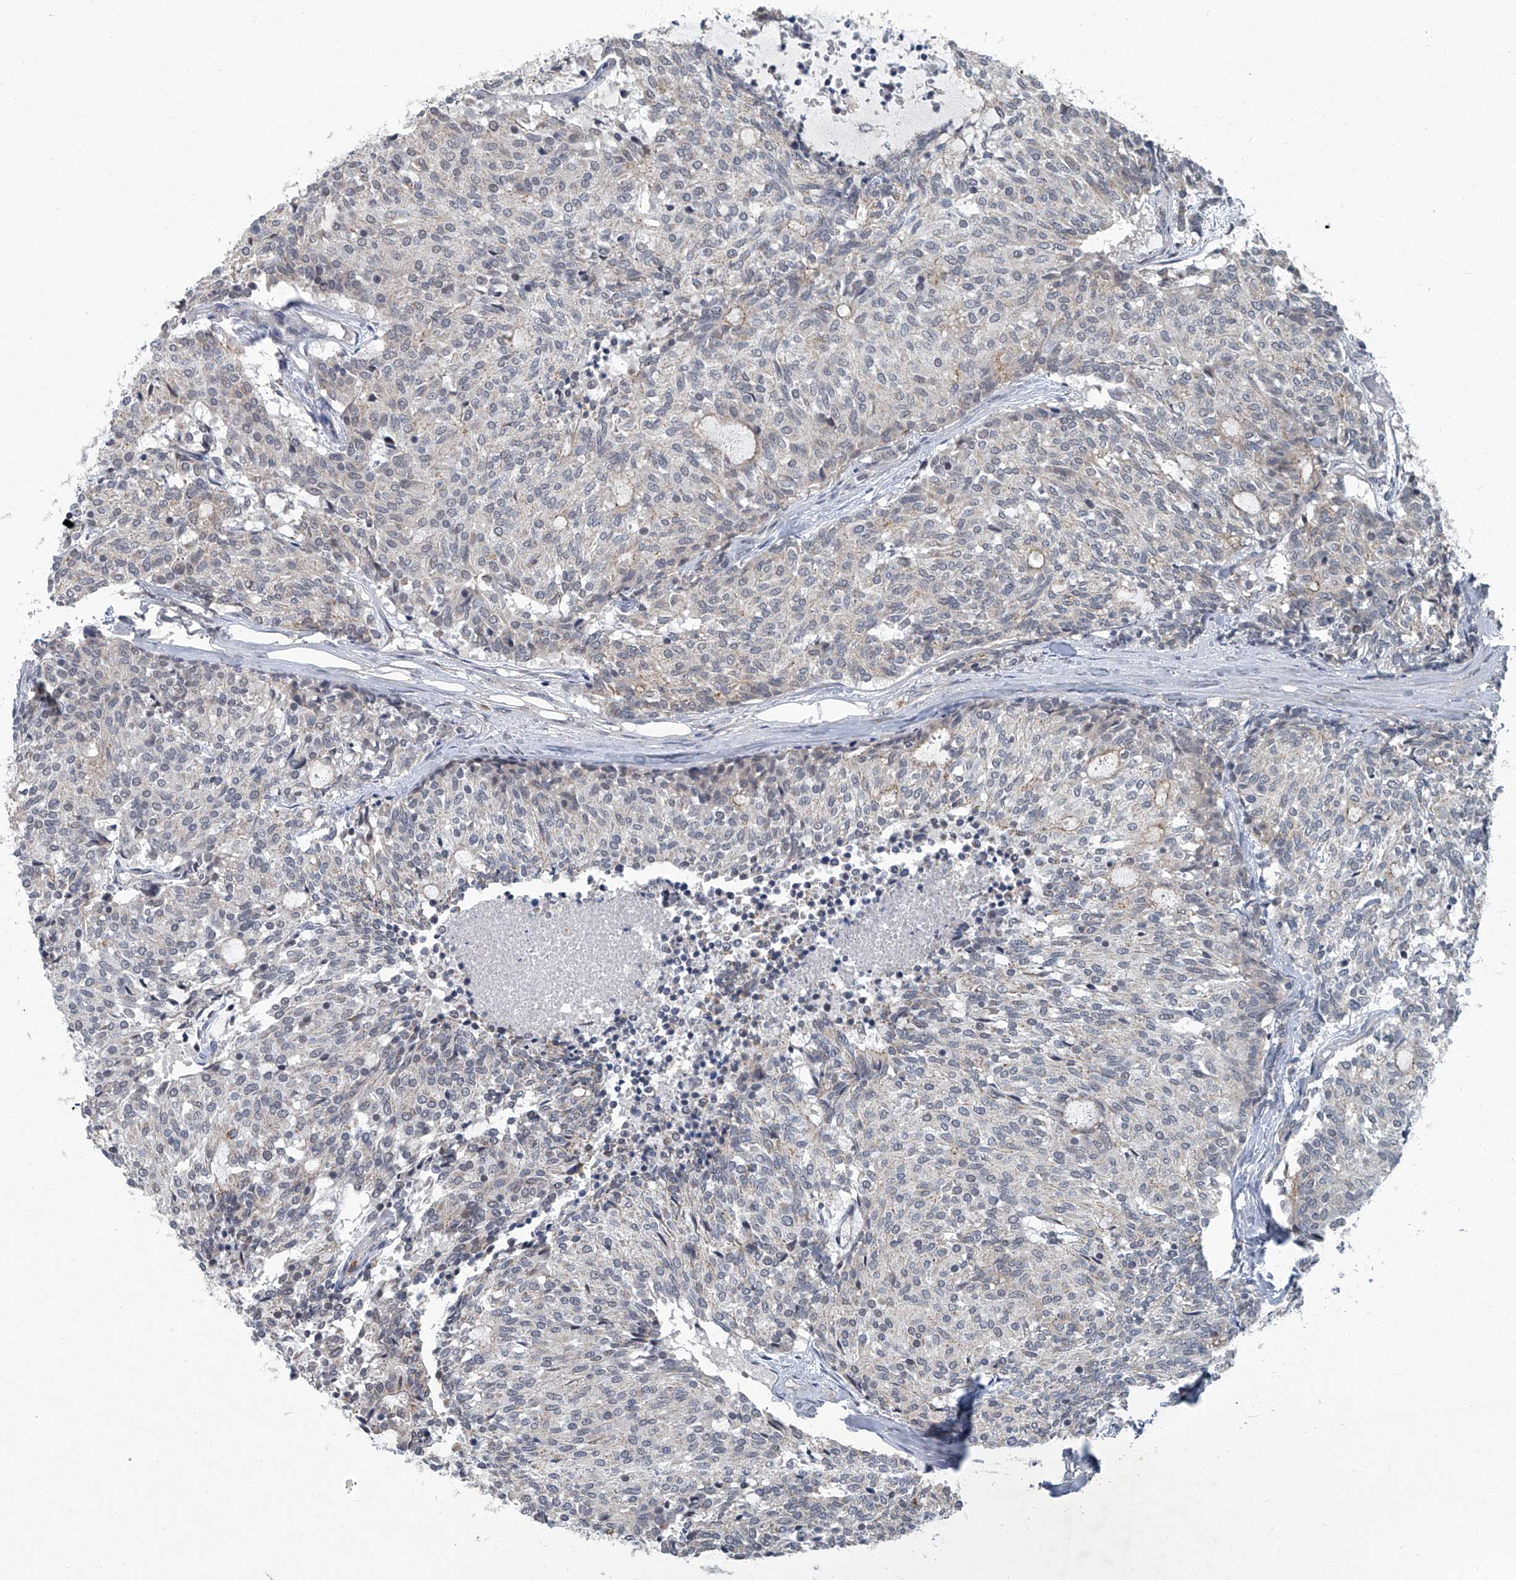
{"staining": {"intensity": "negative", "quantity": "none", "location": "none"}, "tissue": "carcinoid", "cell_type": "Tumor cells", "image_type": "cancer", "snomed": [{"axis": "morphology", "description": "Carcinoid, malignant, NOS"}, {"axis": "topography", "description": "Pancreas"}], "caption": "This is an immunohistochemistry photomicrograph of human malignant carcinoid. There is no staining in tumor cells.", "gene": "AKNAD1", "patient": {"sex": "female", "age": 54}}